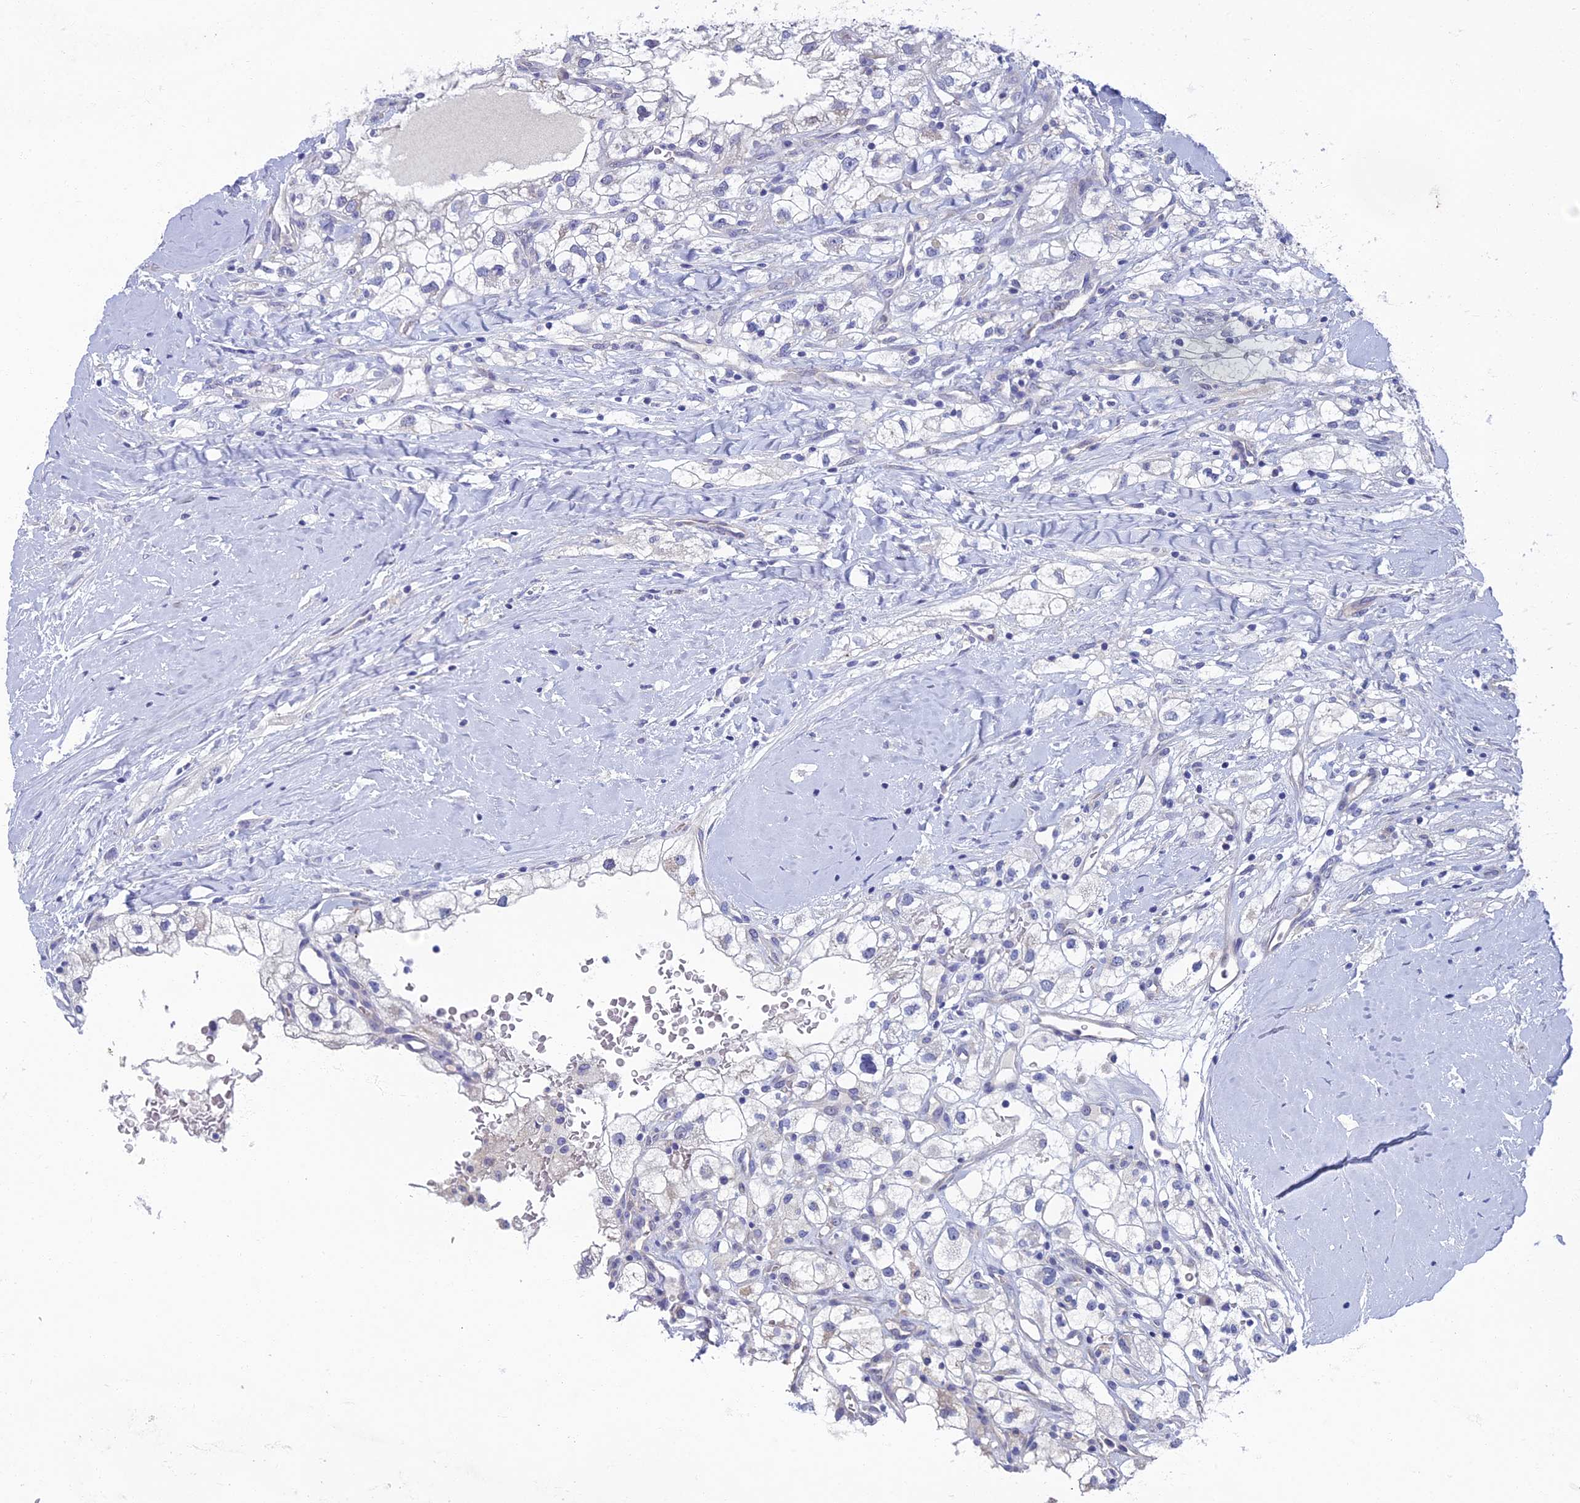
{"staining": {"intensity": "negative", "quantity": "none", "location": "none"}, "tissue": "renal cancer", "cell_type": "Tumor cells", "image_type": "cancer", "snomed": [{"axis": "morphology", "description": "Adenocarcinoma, NOS"}, {"axis": "topography", "description": "Kidney"}], "caption": "An IHC photomicrograph of renal cancer (adenocarcinoma) is shown. There is no staining in tumor cells of renal cancer (adenocarcinoma).", "gene": "SPIN4", "patient": {"sex": "male", "age": 59}}